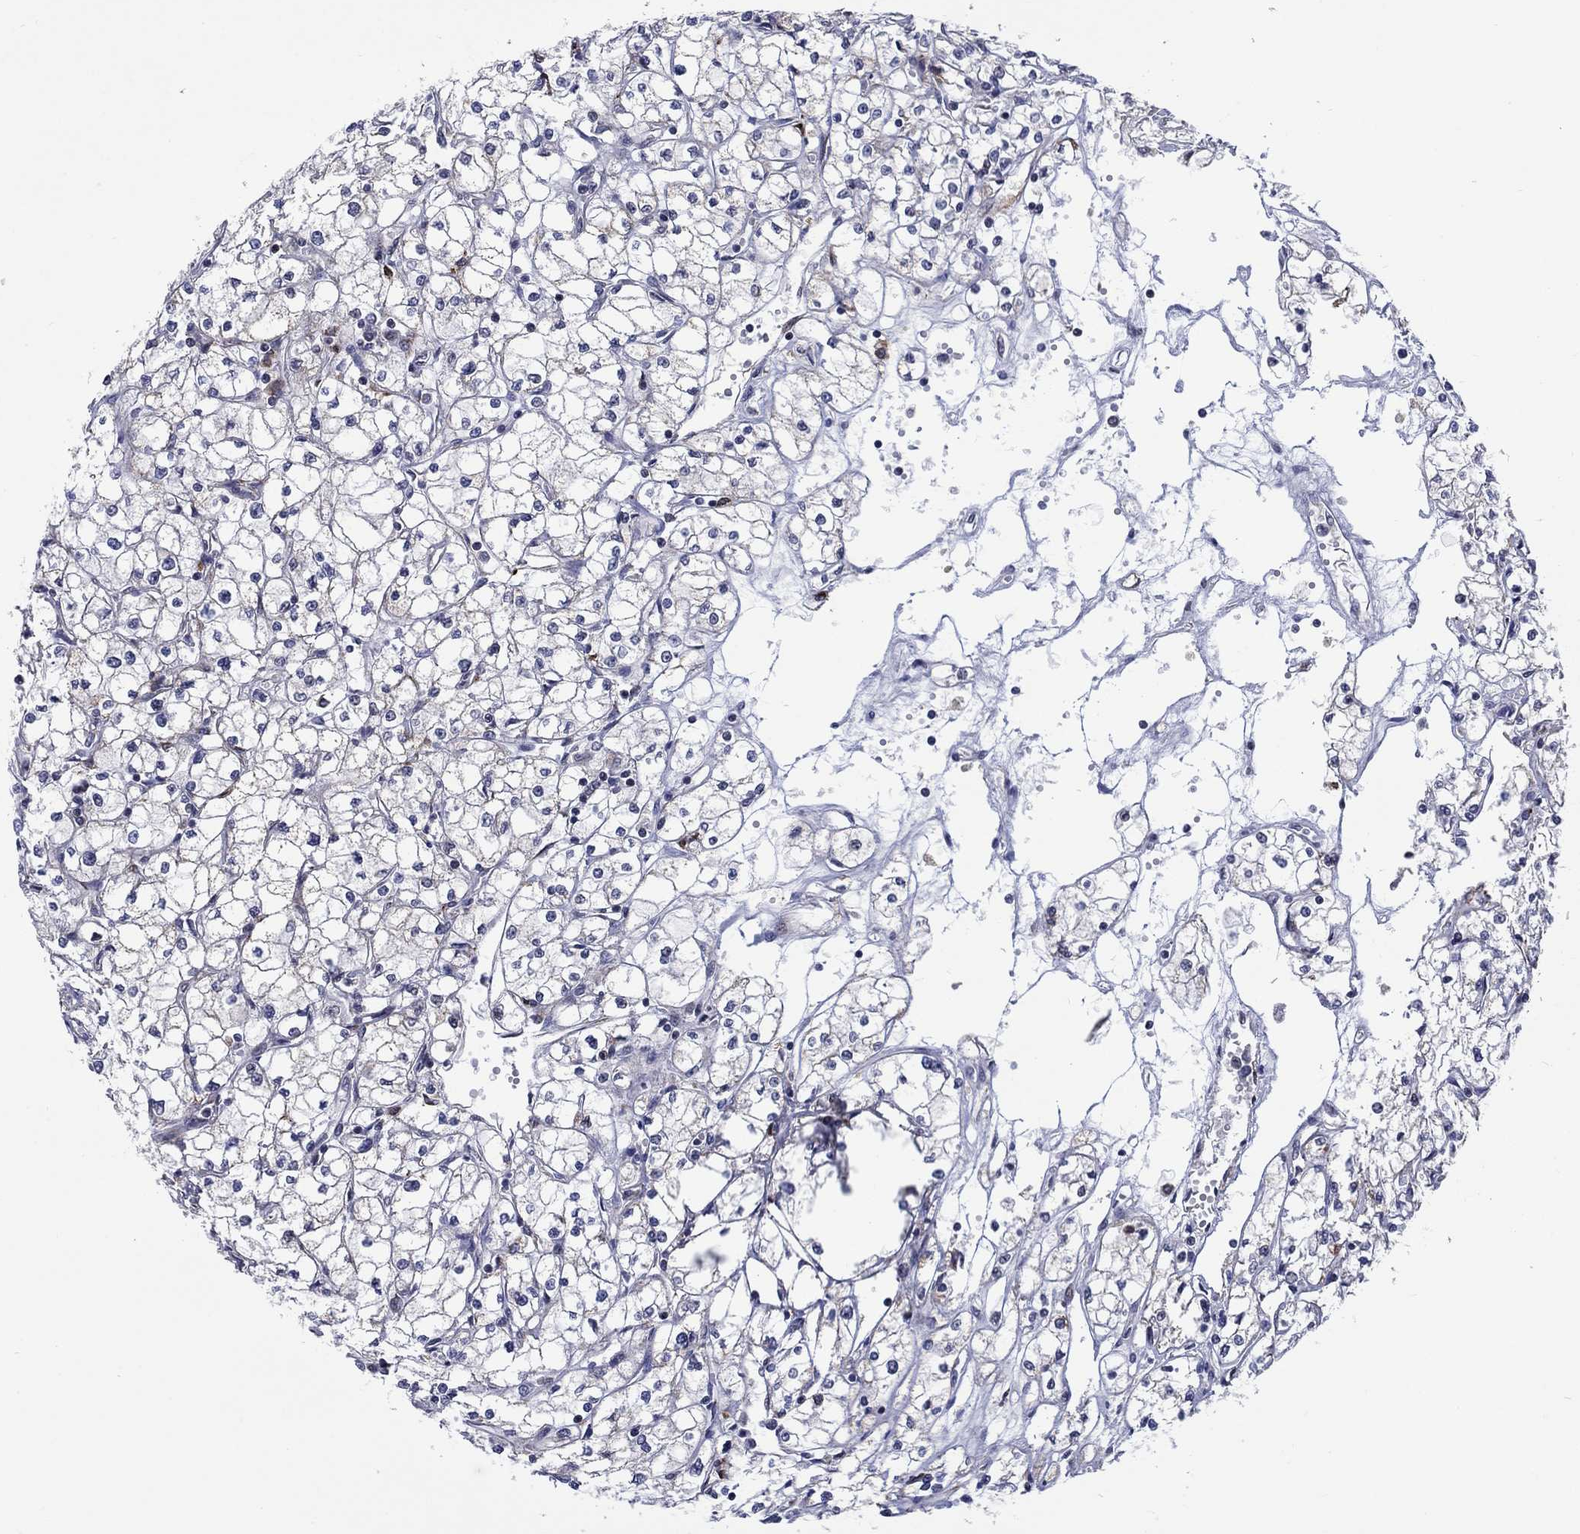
{"staining": {"intensity": "negative", "quantity": "none", "location": "none"}, "tissue": "renal cancer", "cell_type": "Tumor cells", "image_type": "cancer", "snomed": [{"axis": "morphology", "description": "Adenocarcinoma, NOS"}, {"axis": "topography", "description": "Kidney"}], "caption": "The IHC photomicrograph has no significant positivity in tumor cells of renal cancer tissue.", "gene": "SLC35F2", "patient": {"sex": "male", "age": 67}}